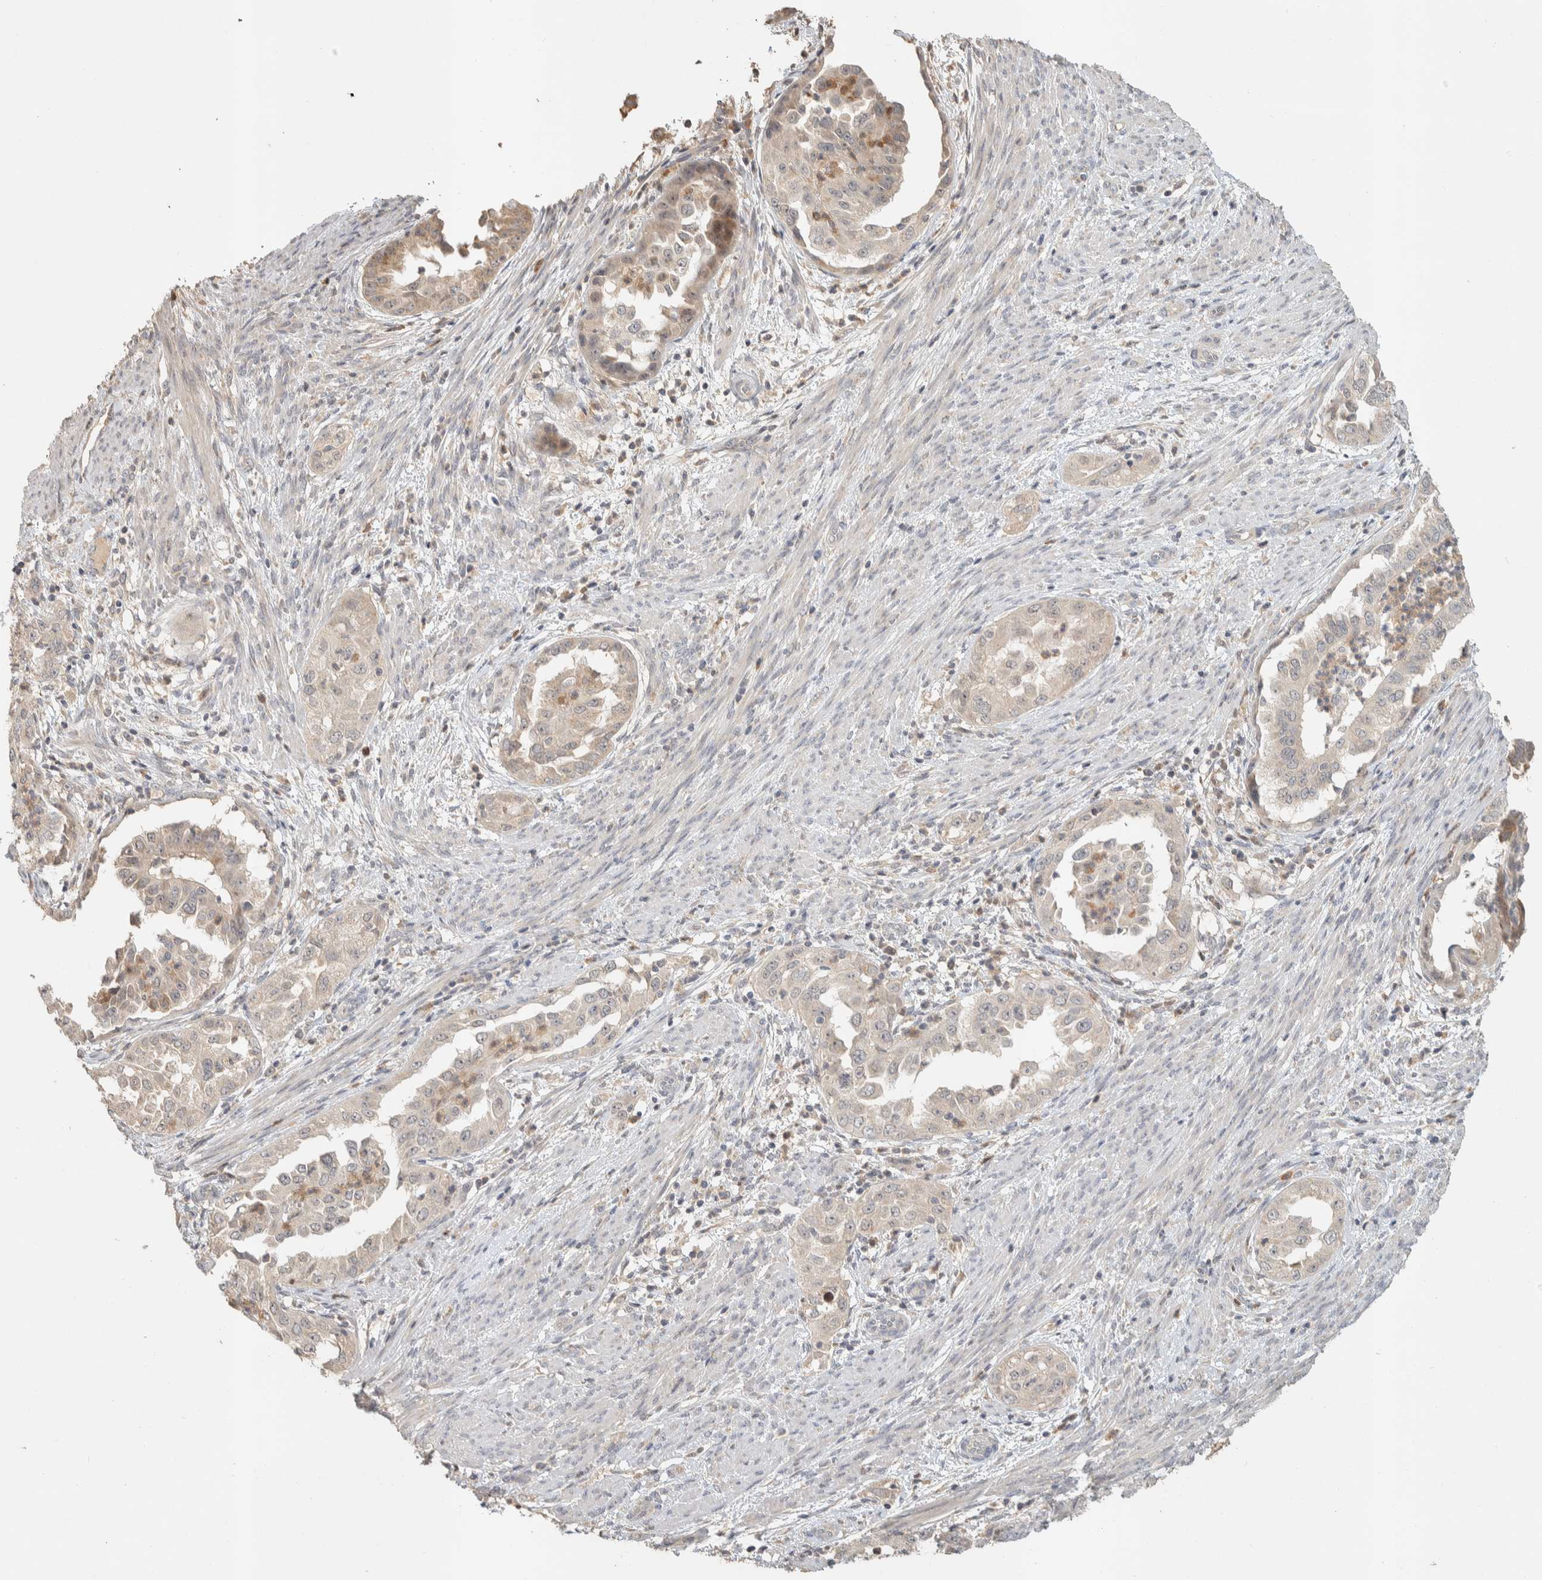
{"staining": {"intensity": "negative", "quantity": "none", "location": "none"}, "tissue": "endometrial cancer", "cell_type": "Tumor cells", "image_type": "cancer", "snomed": [{"axis": "morphology", "description": "Adenocarcinoma, NOS"}, {"axis": "topography", "description": "Endometrium"}], "caption": "Protein analysis of endometrial cancer shows no significant positivity in tumor cells.", "gene": "ITPA", "patient": {"sex": "female", "age": 85}}